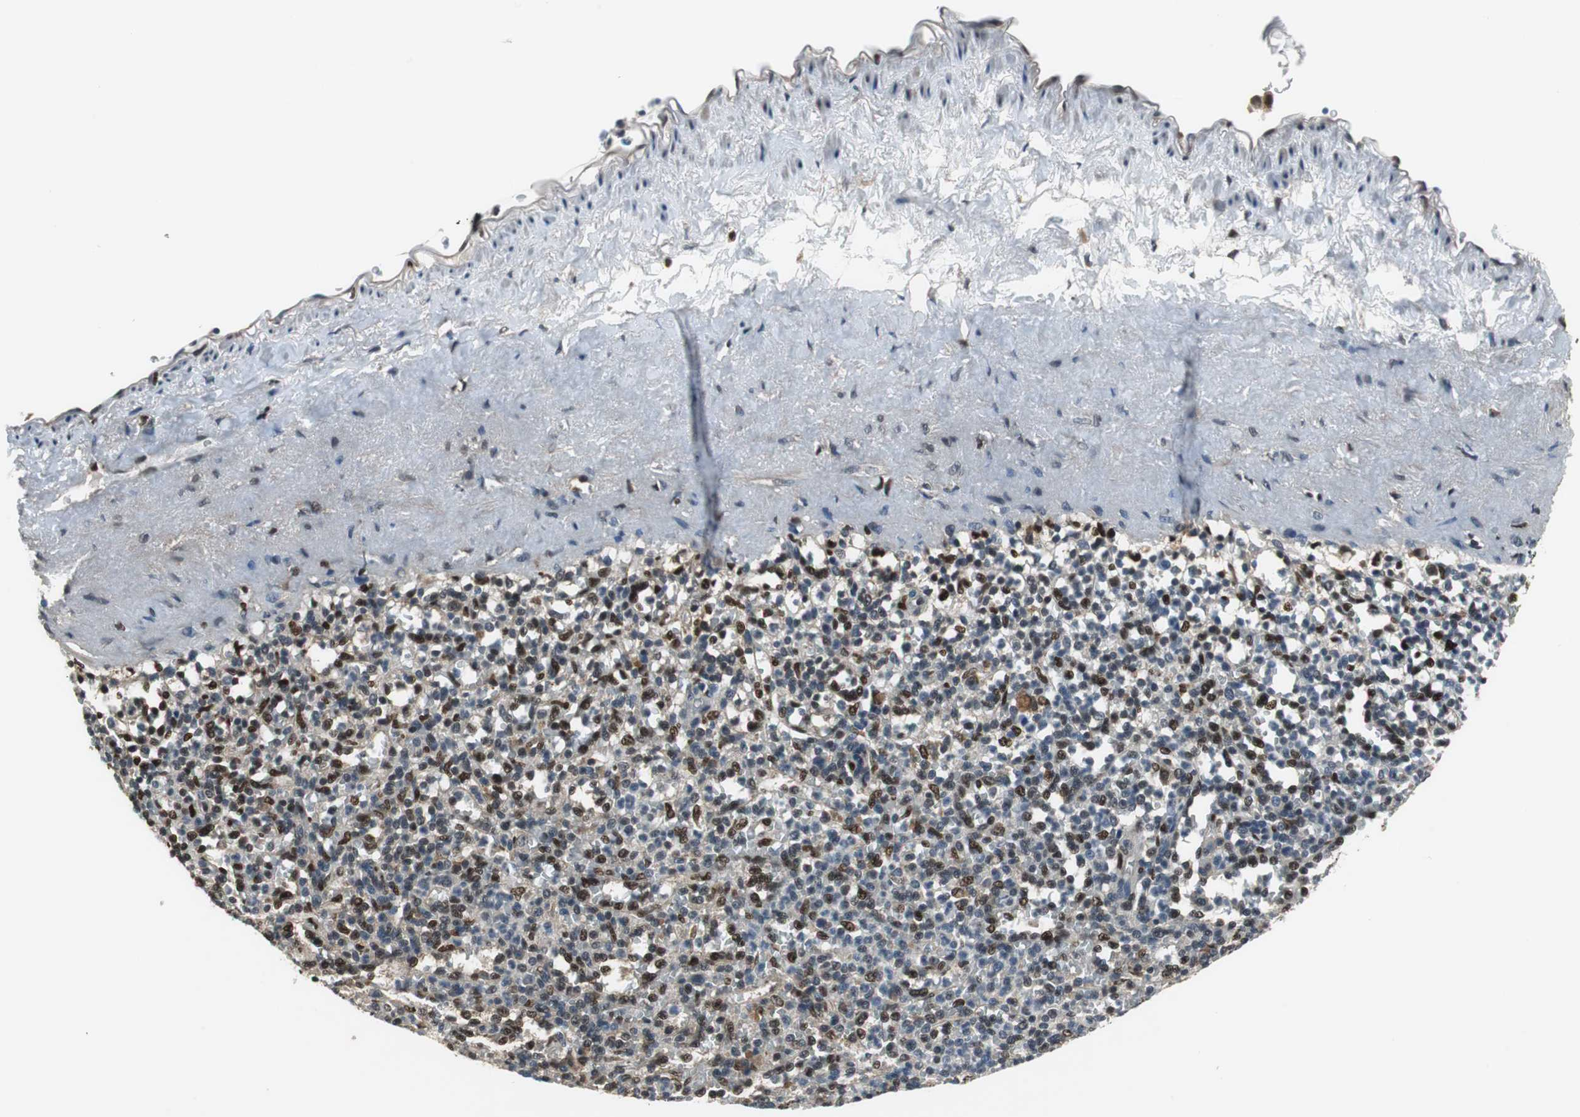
{"staining": {"intensity": "moderate", "quantity": "<25%", "location": "cytoplasmic/membranous,nuclear"}, "tissue": "spleen", "cell_type": "Cells in red pulp", "image_type": "normal", "snomed": [{"axis": "morphology", "description": "Normal tissue, NOS"}, {"axis": "topography", "description": "Spleen"}], "caption": "IHC photomicrograph of unremarkable human spleen stained for a protein (brown), which shows low levels of moderate cytoplasmic/membranous,nuclear positivity in approximately <25% of cells in red pulp.", "gene": "MAFB", "patient": {"sex": "female", "age": 74}}